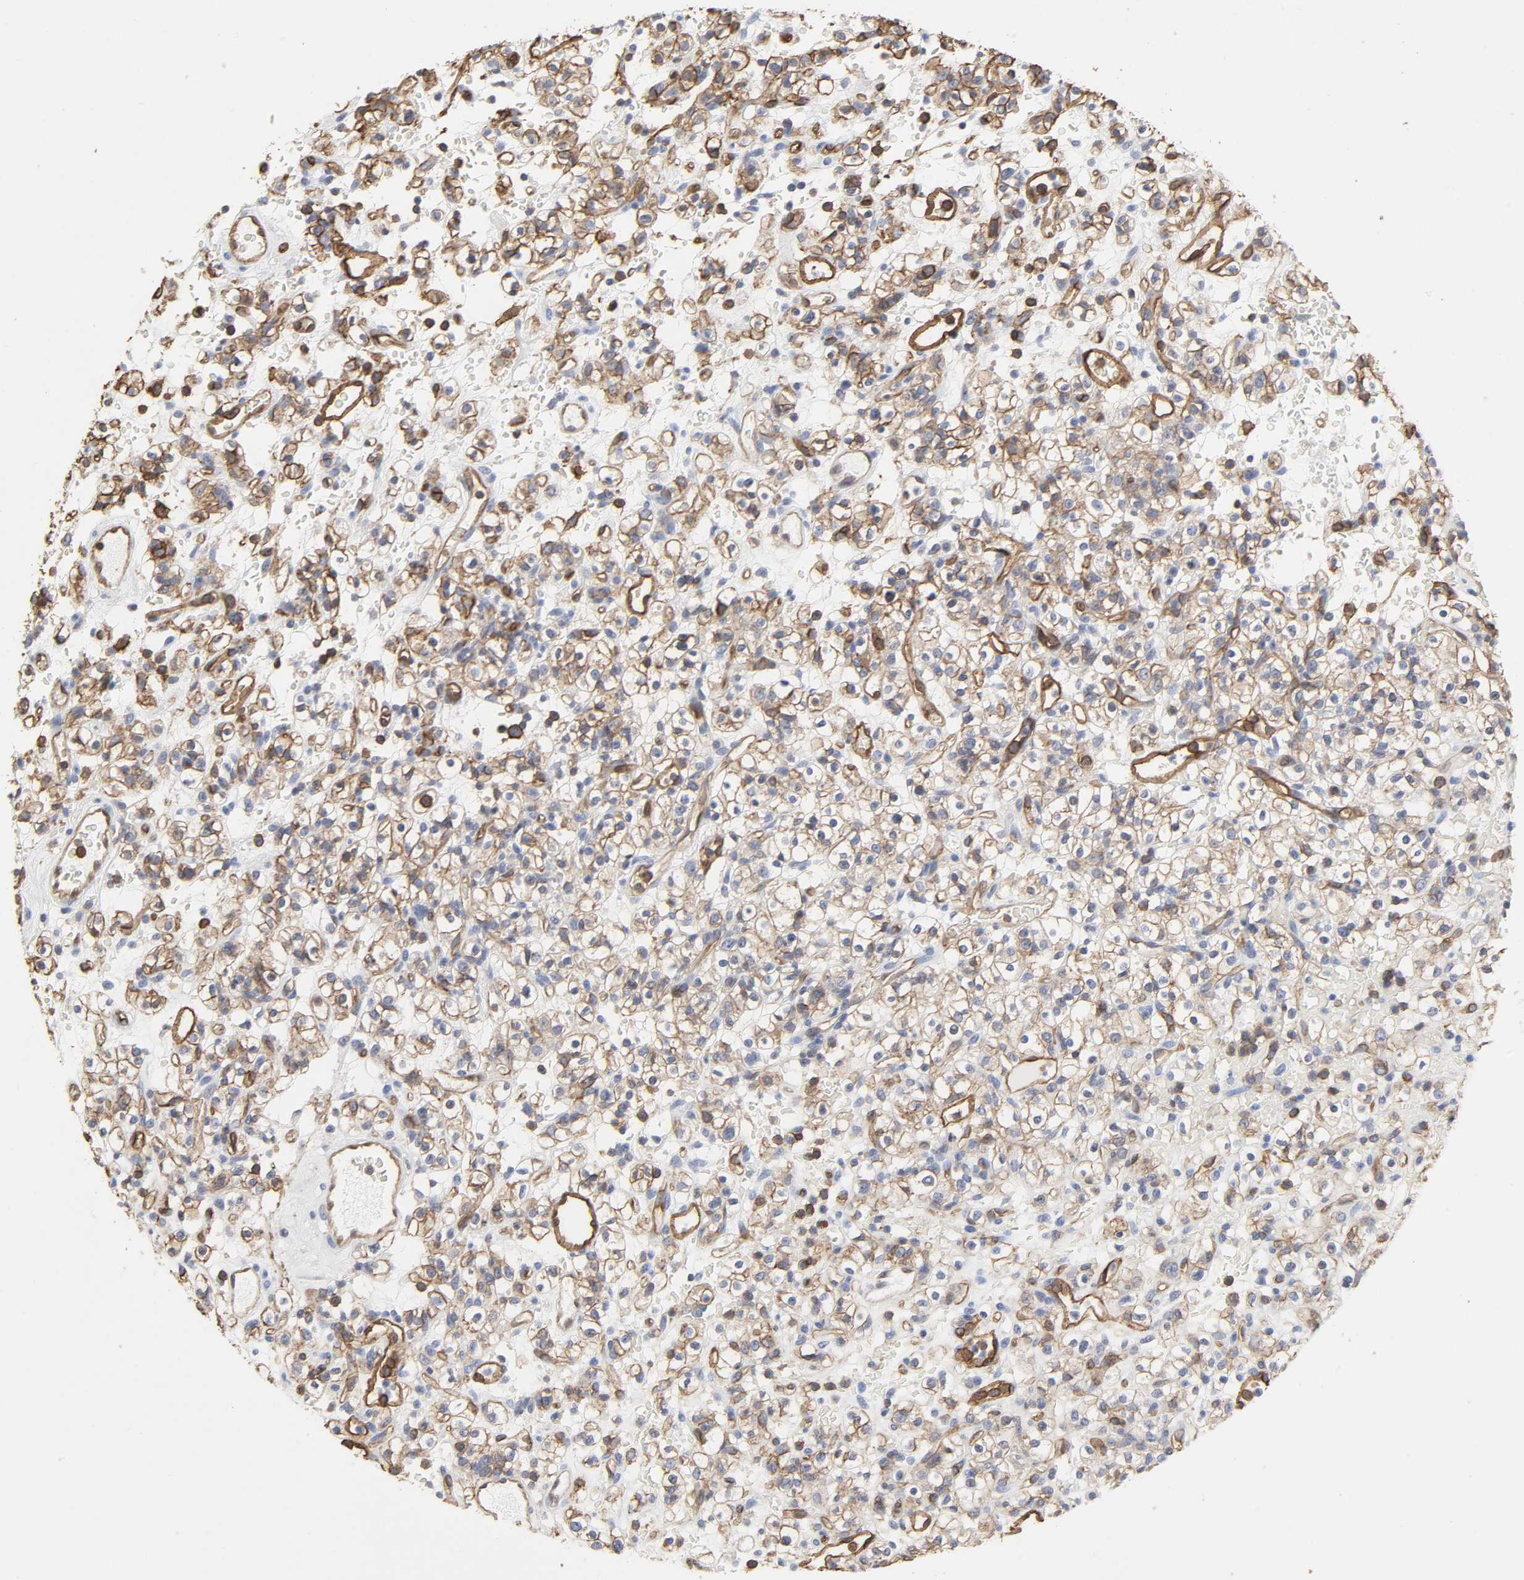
{"staining": {"intensity": "moderate", "quantity": ">75%", "location": "cytoplasmic/membranous"}, "tissue": "renal cancer", "cell_type": "Tumor cells", "image_type": "cancer", "snomed": [{"axis": "morphology", "description": "Normal tissue, NOS"}, {"axis": "morphology", "description": "Adenocarcinoma, NOS"}, {"axis": "topography", "description": "Kidney"}], "caption": "Moderate cytoplasmic/membranous protein staining is seen in approximately >75% of tumor cells in renal cancer.", "gene": "ANXA2", "patient": {"sex": "female", "age": 72}}